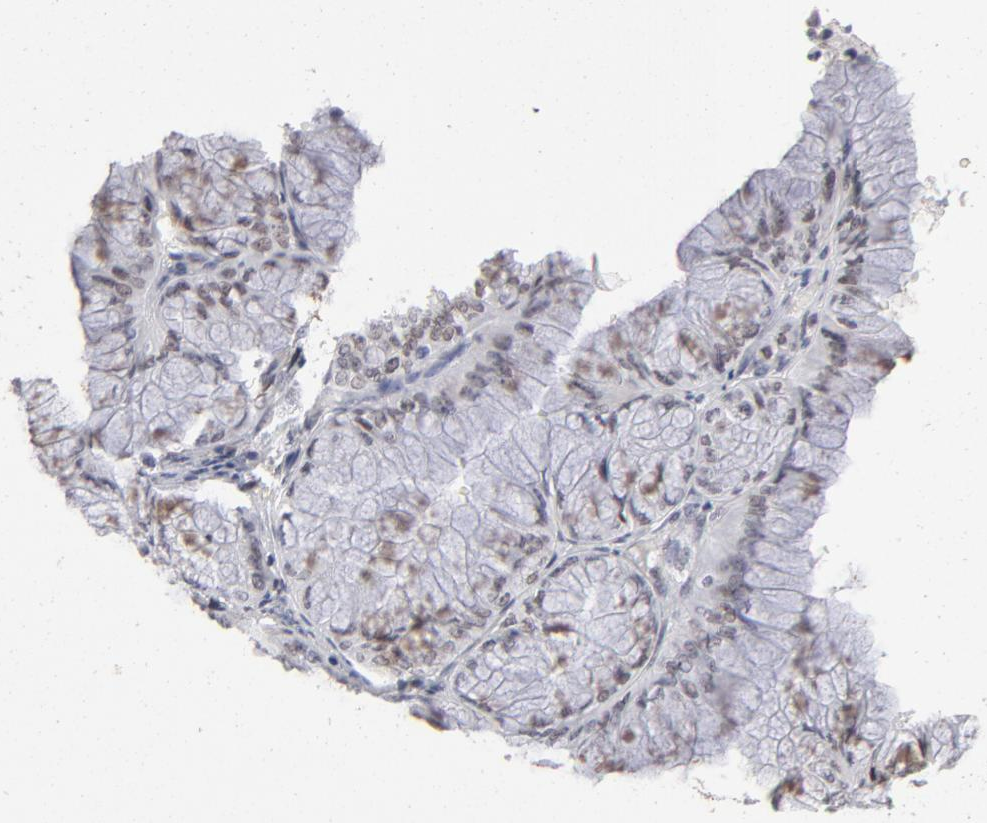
{"staining": {"intensity": "negative", "quantity": "none", "location": "none"}, "tissue": "ovarian cancer", "cell_type": "Tumor cells", "image_type": "cancer", "snomed": [{"axis": "morphology", "description": "Cystadenocarcinoma, mucinous, NOS"}, {"axis": "topography", "description": "Ovary"}], "caption": "Human ovarian cancer stained for a protein using immunohistochemistry (IHC) exhibits no positivity in tumor cells.", "gene": "CCR2", "patient": {"sex": "female", "age": 63}}